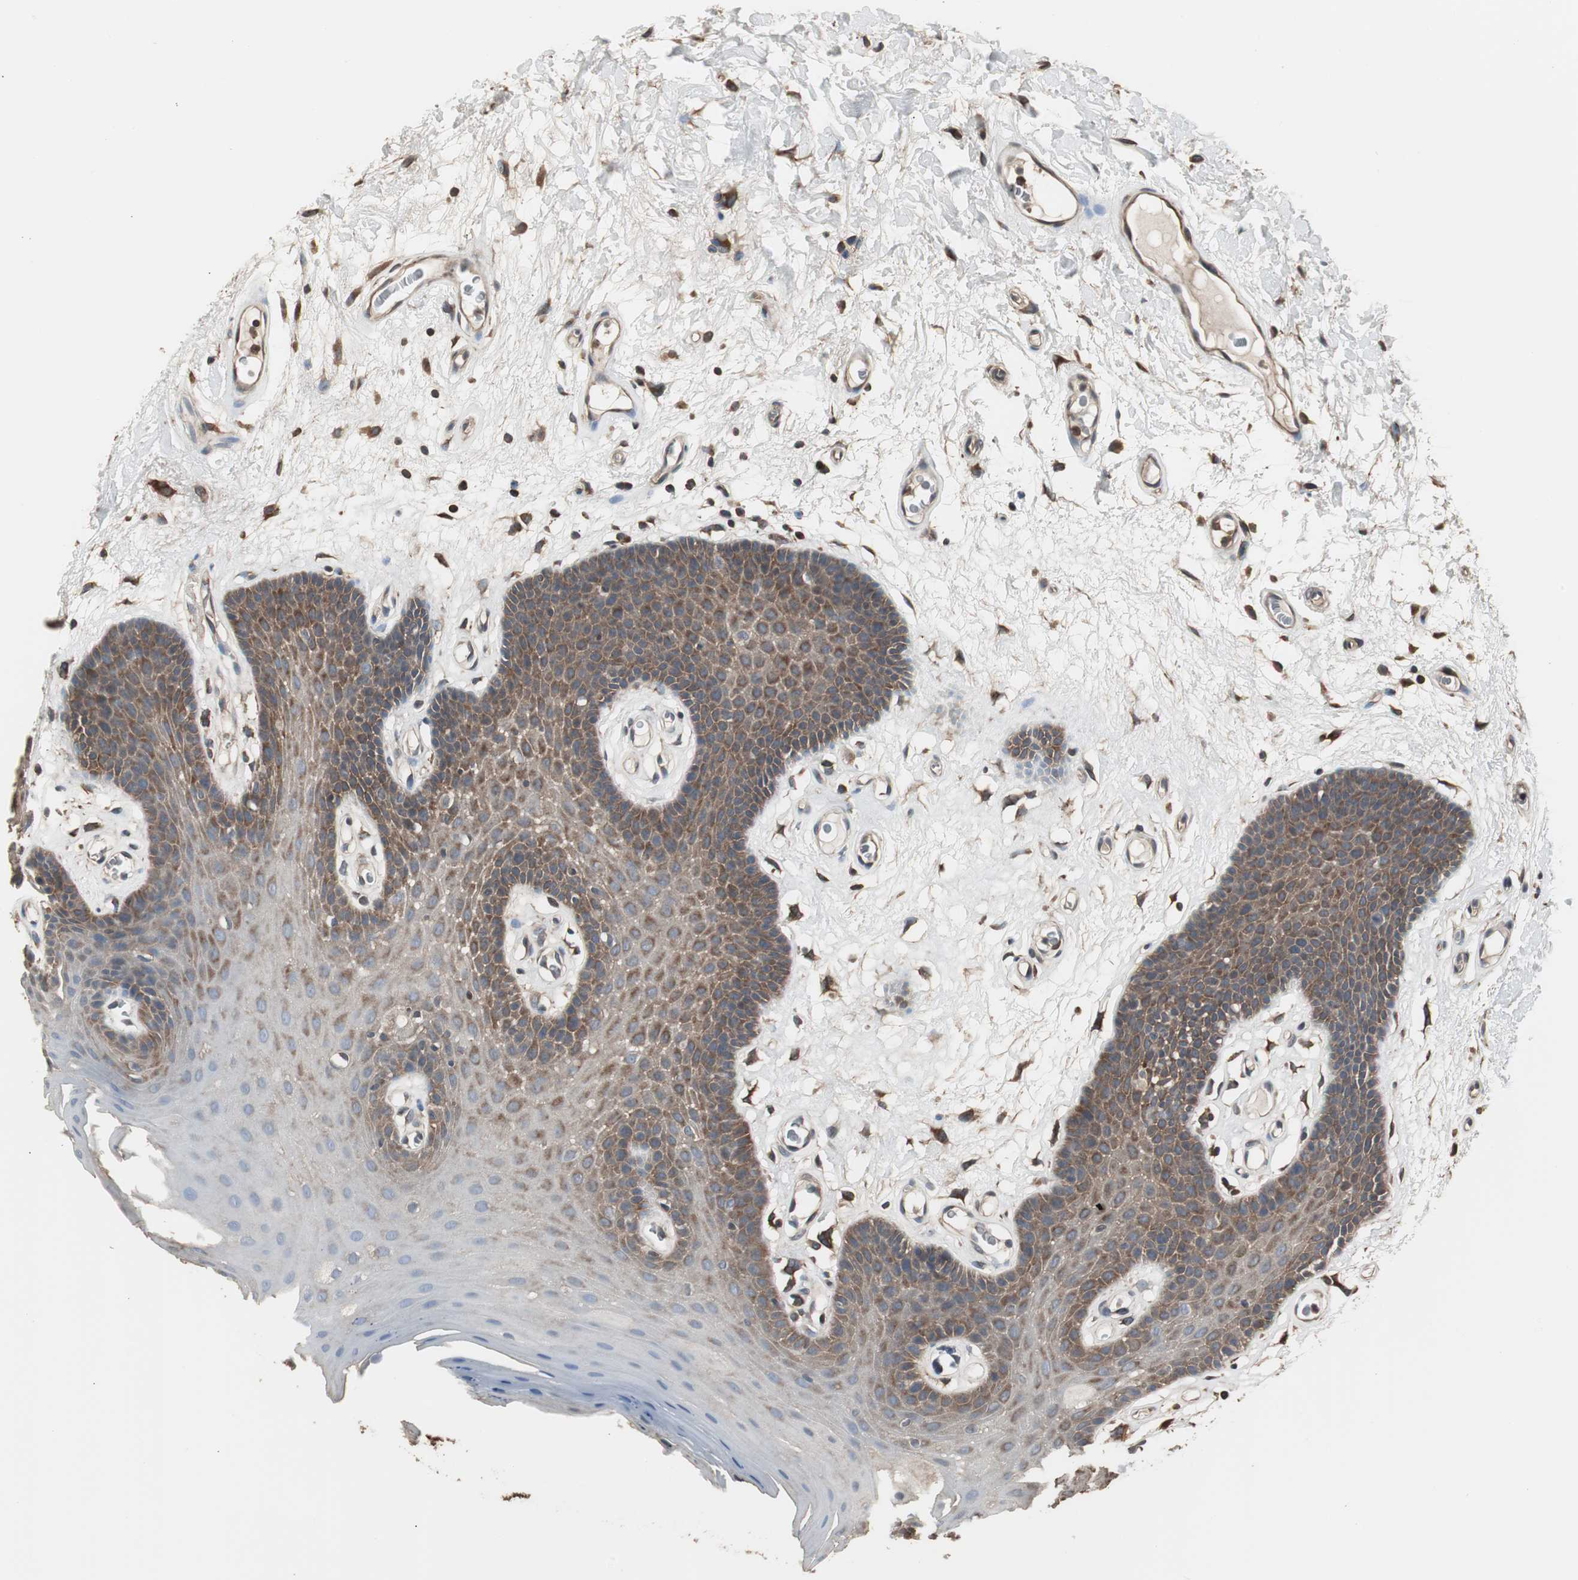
{"staining": {"intensity": "moderate", "quantity": ">75%", "location": "cytoplasmic/membranous"}, "tissue": "oral mucosa", "cell_type": "Squamous epithelial cells", "image_type": "normal", "snomed": [{"axis": "morphology", "description": "Normal tissue, NOS"}, {"axis": "morphology", "description": "Squamous cell carcinoma, NOS"}, {"axis": "topography", "description": "Skeletal muscle"}, {"axis": "topography", "description": "Oral tissue"}, {"axis": "topography", "description": "Head-Neck"}], "caption": "Moderate cytoplasmic/membranous positivity is present in approximately >75% of squamous epithelial cells in benign oral mucosa. The protein is stained brown, and the nuclei are stained in blue (DAB IHC with brightfield microscopy, high magnification).", "gene": "CAPNS1", "patient": {"sex": "male", "age": 71}}